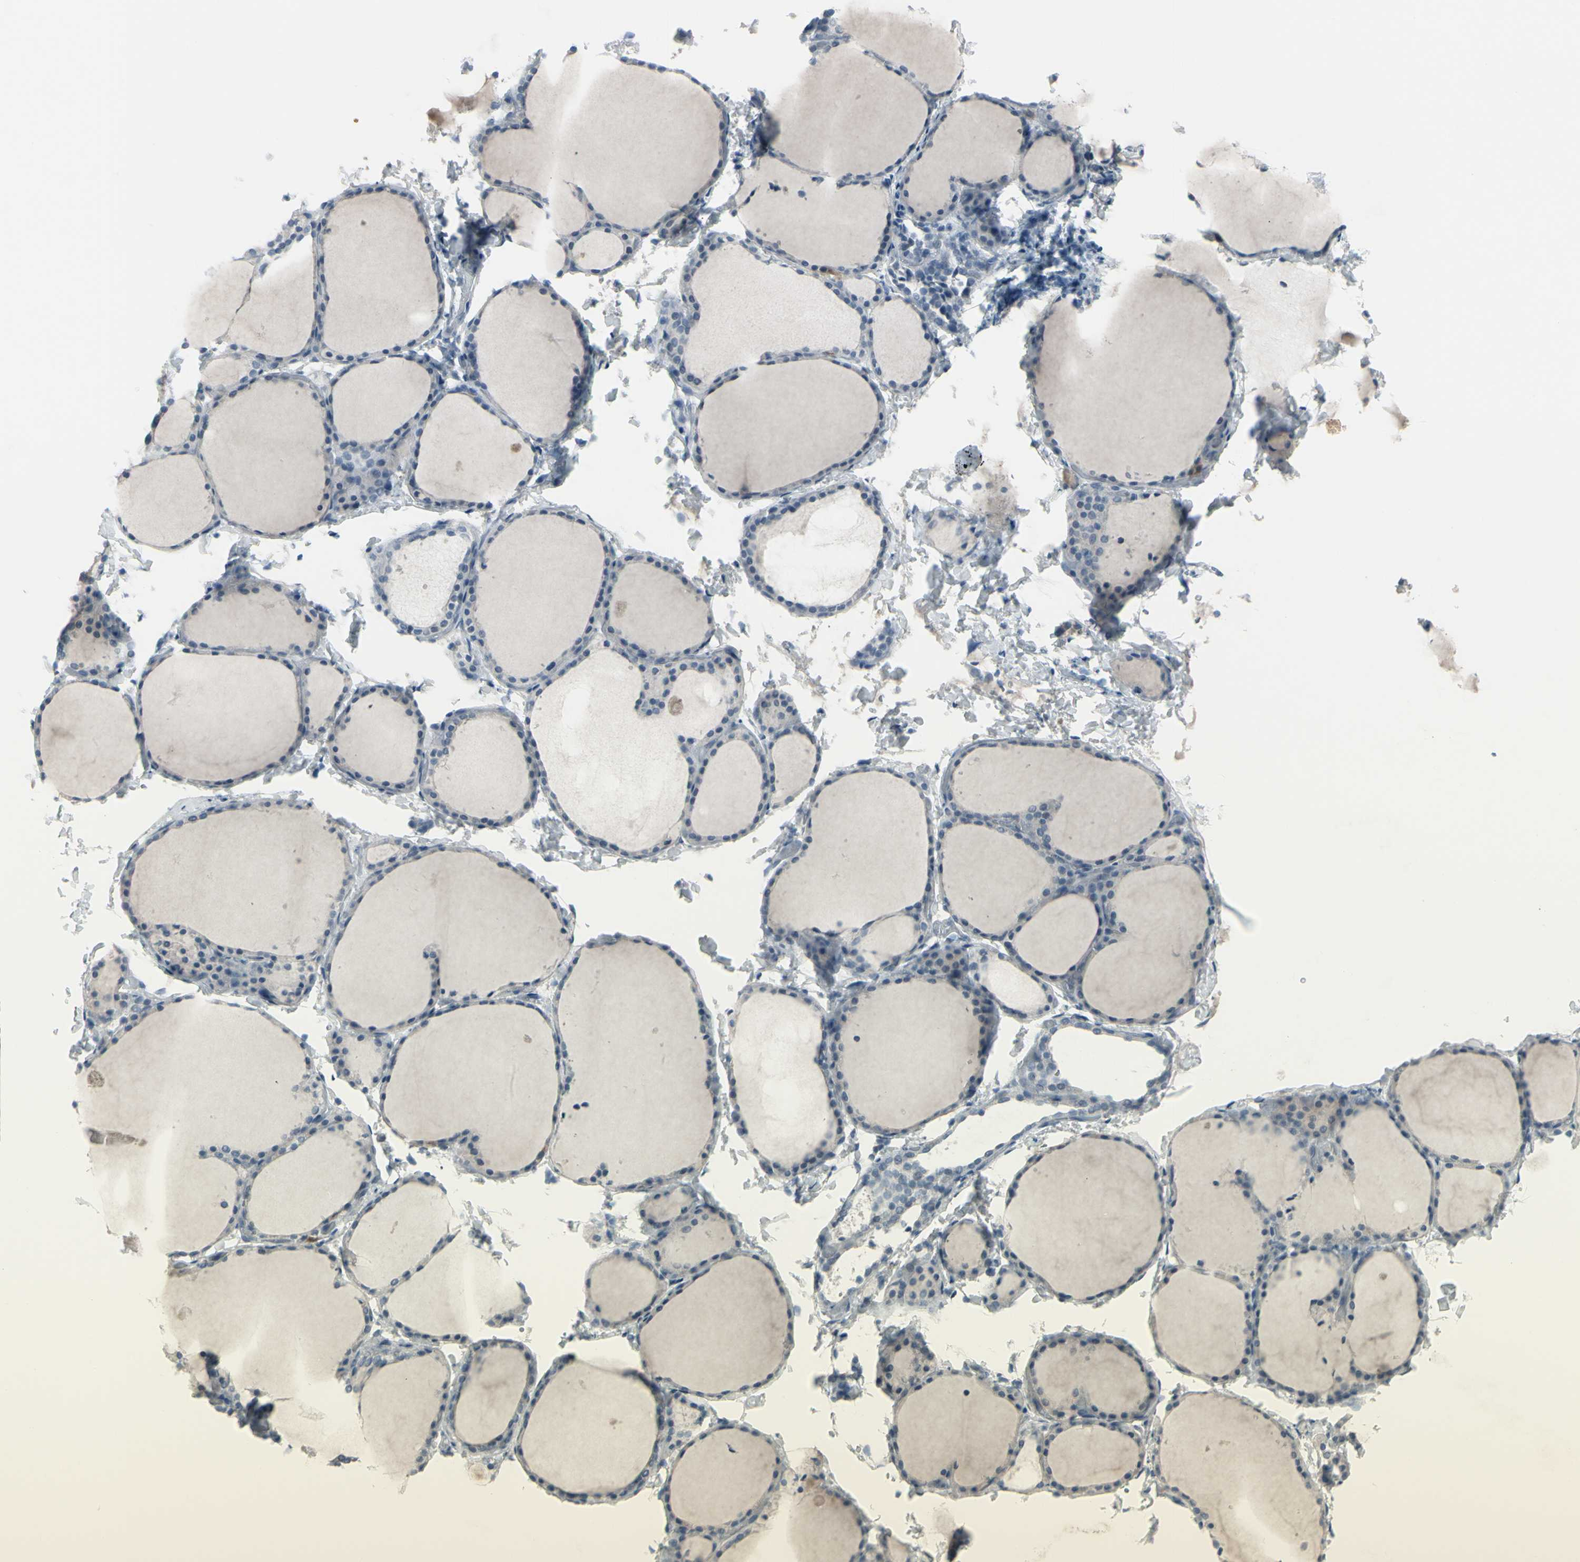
{"staining": {"intensity": "negative", "quantity": "none", "location": "none"}, "tissue": "thyroid gland", "cell_type": "Glandular cells", "image_type": "normal", "snomed": [{"axis": "morphology", "description": "Normal tissue, NOS"}, {"axis": "morphology", "description": "Papillary adenocarcinoma, NOS"}, {"axis": "topography", "description": "Thyroid gland"}], "caption": "This is an IHC histopathology image of normal human thyroid gland. There is no expression in glandular cells.", "gene": "RAB3A", "patient": {"sex": "female", "age": 30}}